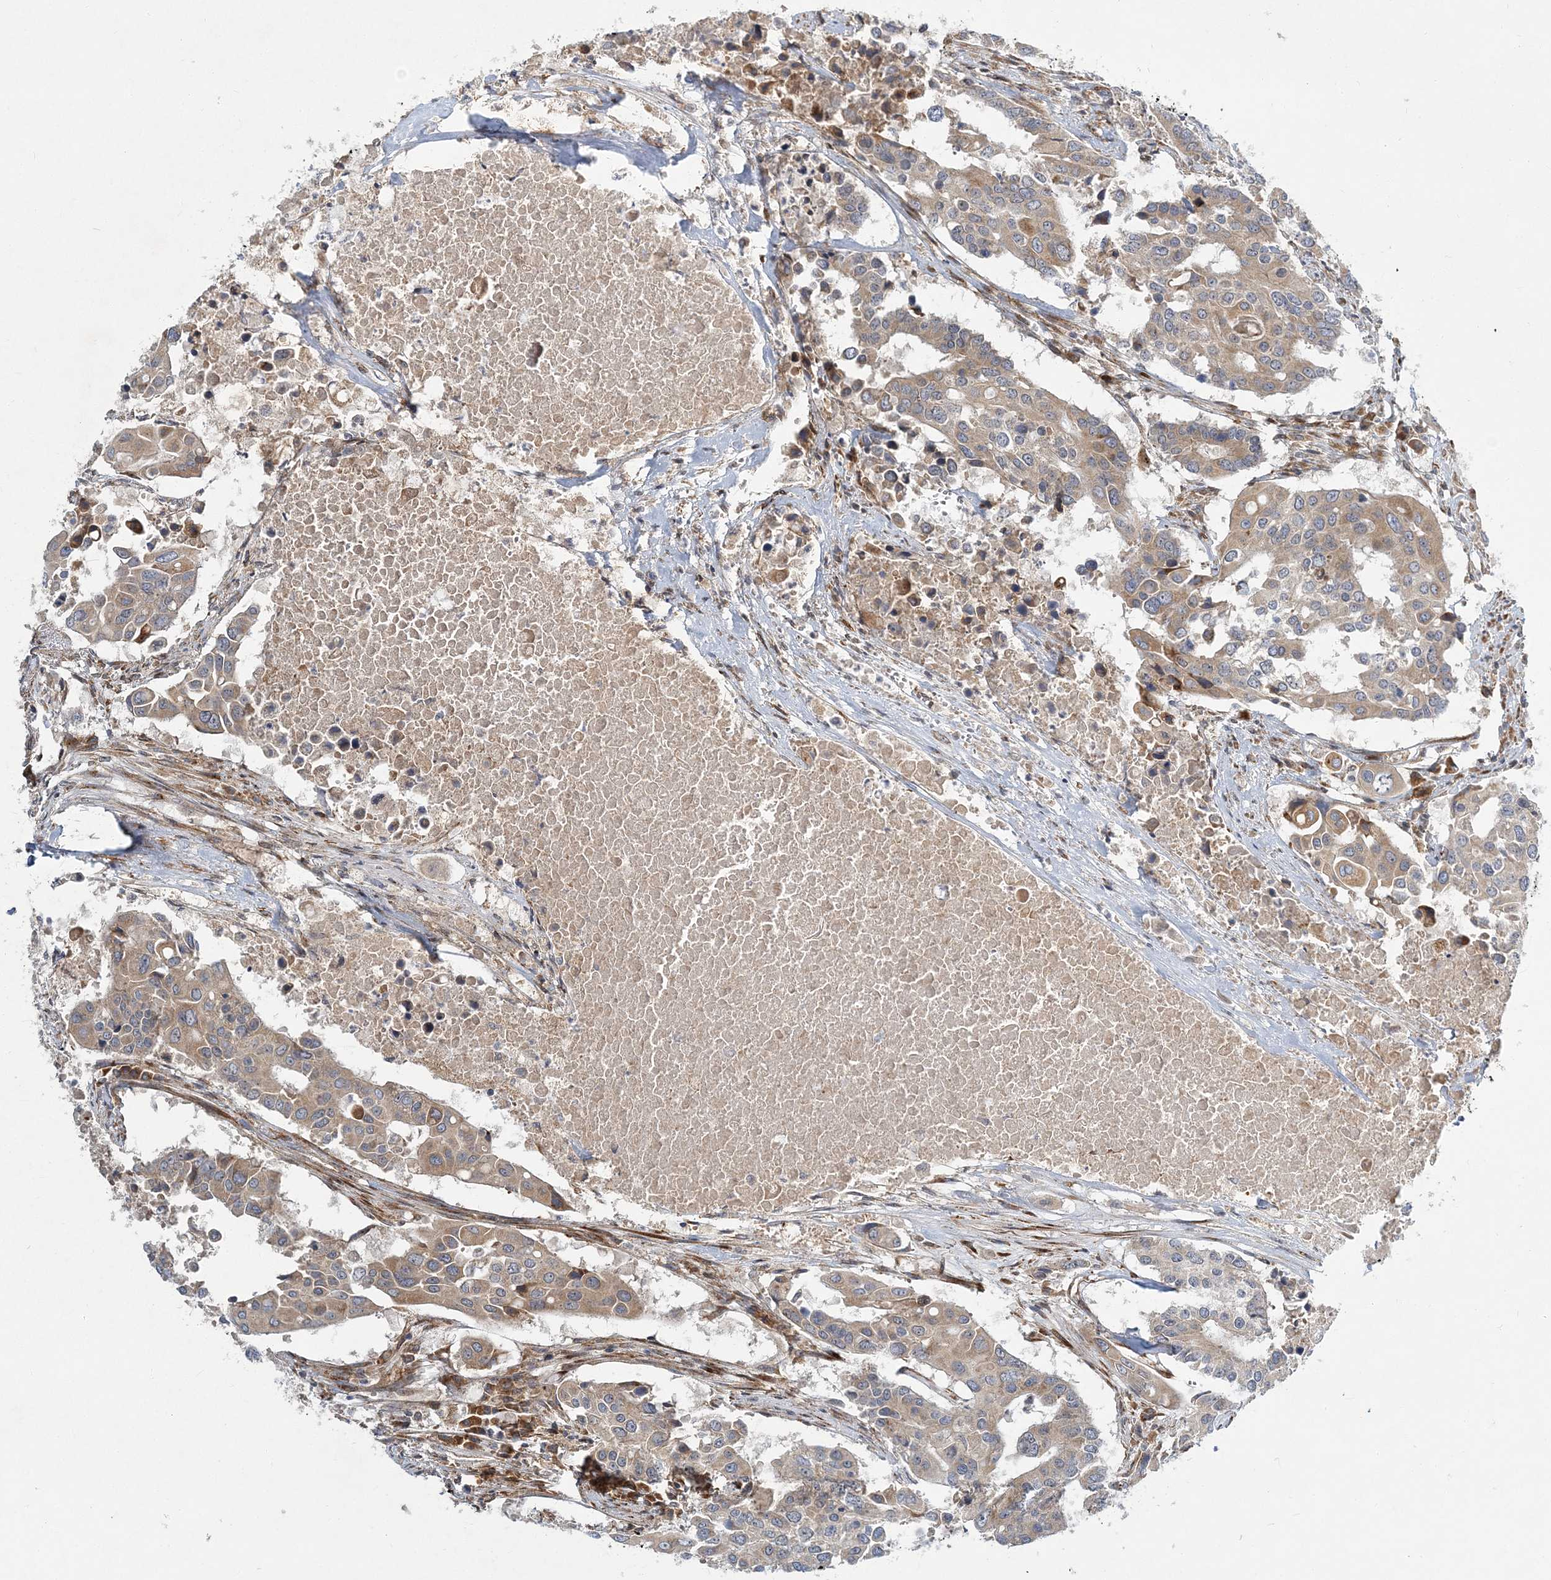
{"staining": {"intensity": "weak", "quantity": "25%-75%", "location": "cytoplasmic/membranous"}, "tissue": "colorectal cancer", "cell_type": "Tumor cells", "image_type": "cancer", "snomed": [{"axis": "morphology", "description": "Adenocarcinoma, NOS"}, {"axis": "topography", "description": "Colon"}], "caption": "This micrograph reveals adenocarcinoma (colorectal) stained with immunohistochemistry (IHC) to label a protein in brown. The cytoplasmic/membranous of tumor cells show weak positivity for the protein. Nuclei are counter-stained blue.", "gene": "NBAS", "patient": {"sex": "male", "age": 77}}